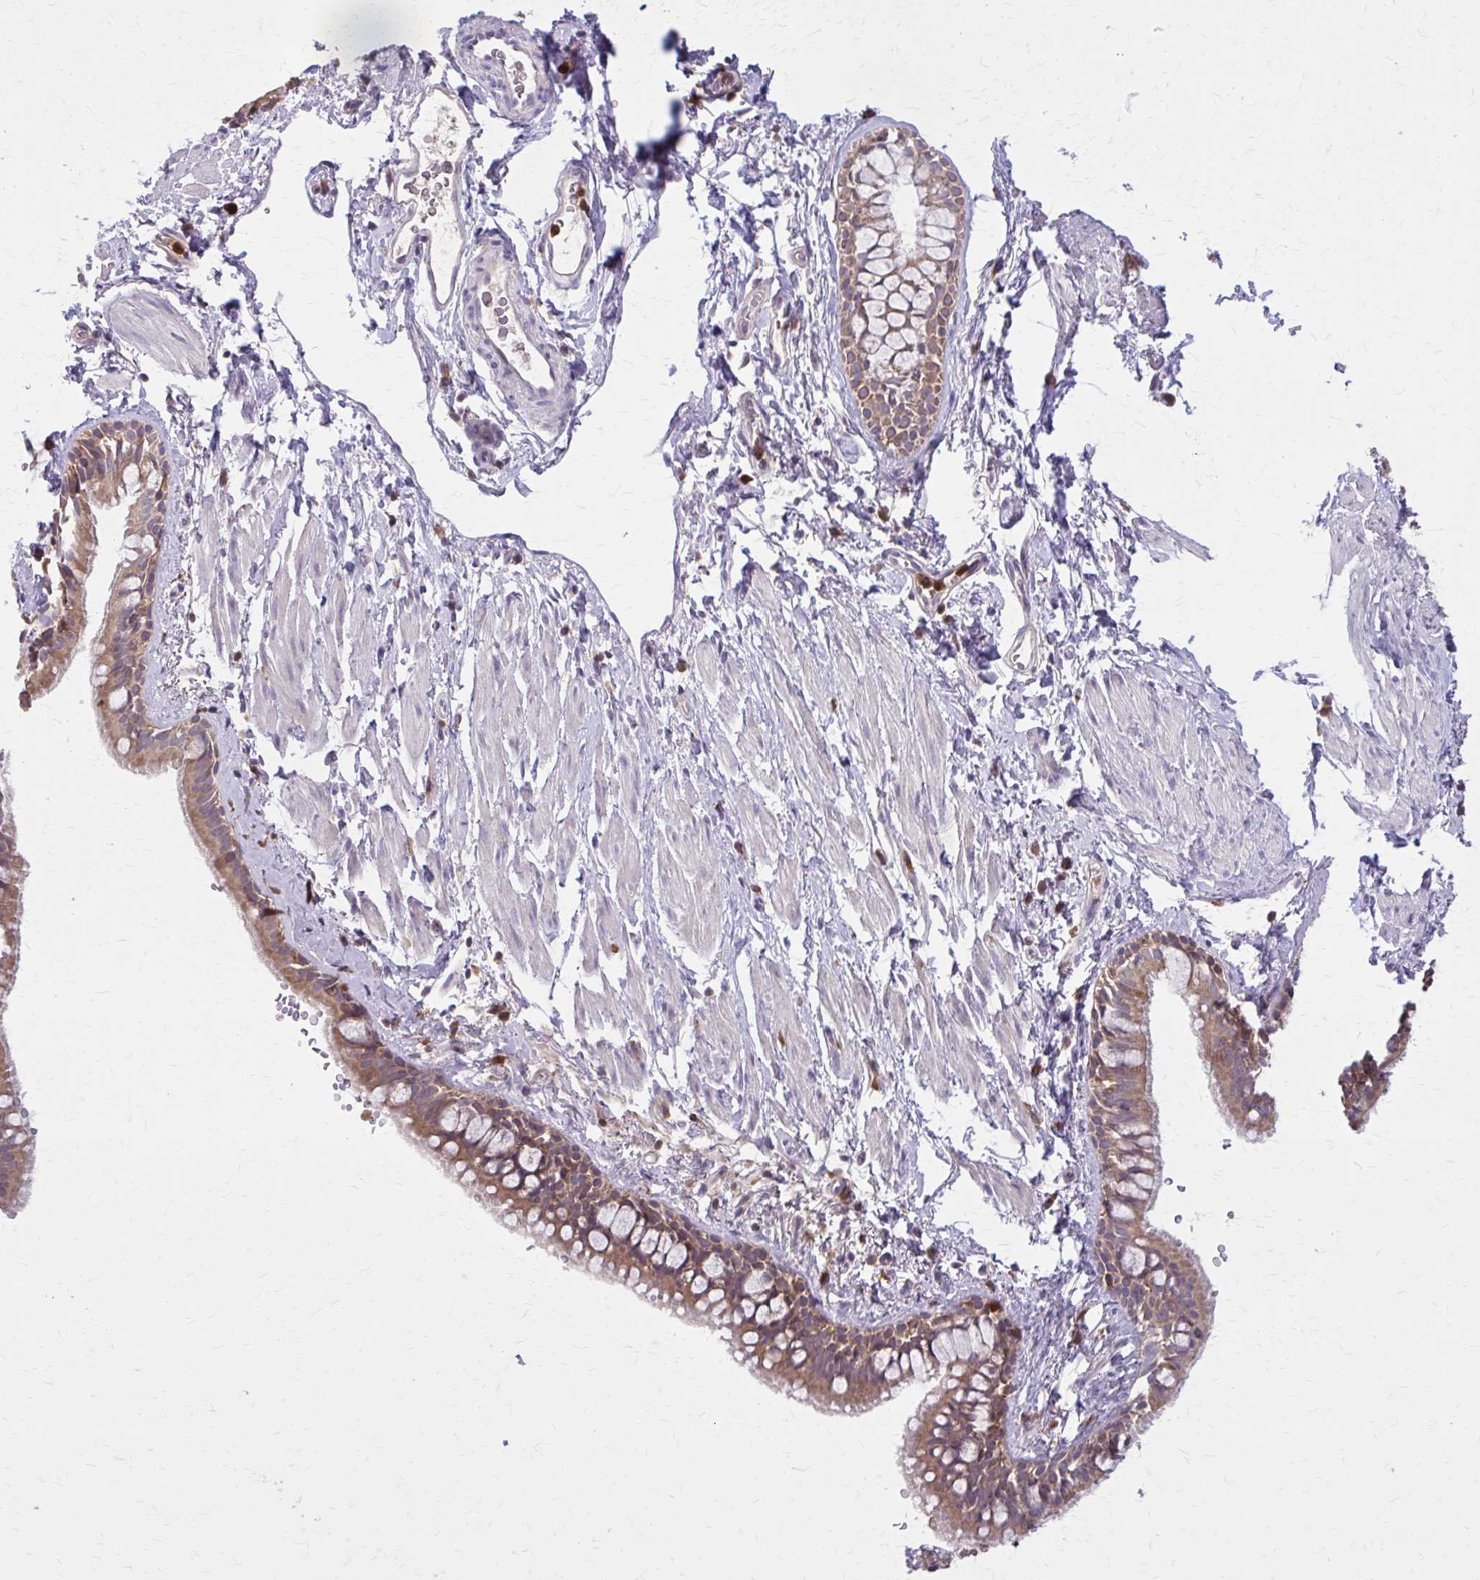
{"staining": {"intensity": "moderate", "quantity": ">75%", "location": "cytoplasmic/membranous"}, "tissue": "bronchus", "cell_type": "Respiratory epithelial cells", "image_type": "normal", "snomed": [{"axis": "morphology", "description": "Normal tissue, NOS"}, {"axis": "topography", "description": "Lymph node"}, {"axis": "topography", "description": "Cartilage tissue"}, {"axis": "topography", "description": "Bronchus"}], "caption": "Protein expression by immunohistochemistry (IHC) reveals moderate cytoplasmic/membranous expression in about >75% of respiratory epithelial cells in normal bronchus.", "gene": "NRBF2", "patient": {"sex": "female", "age": 70}}